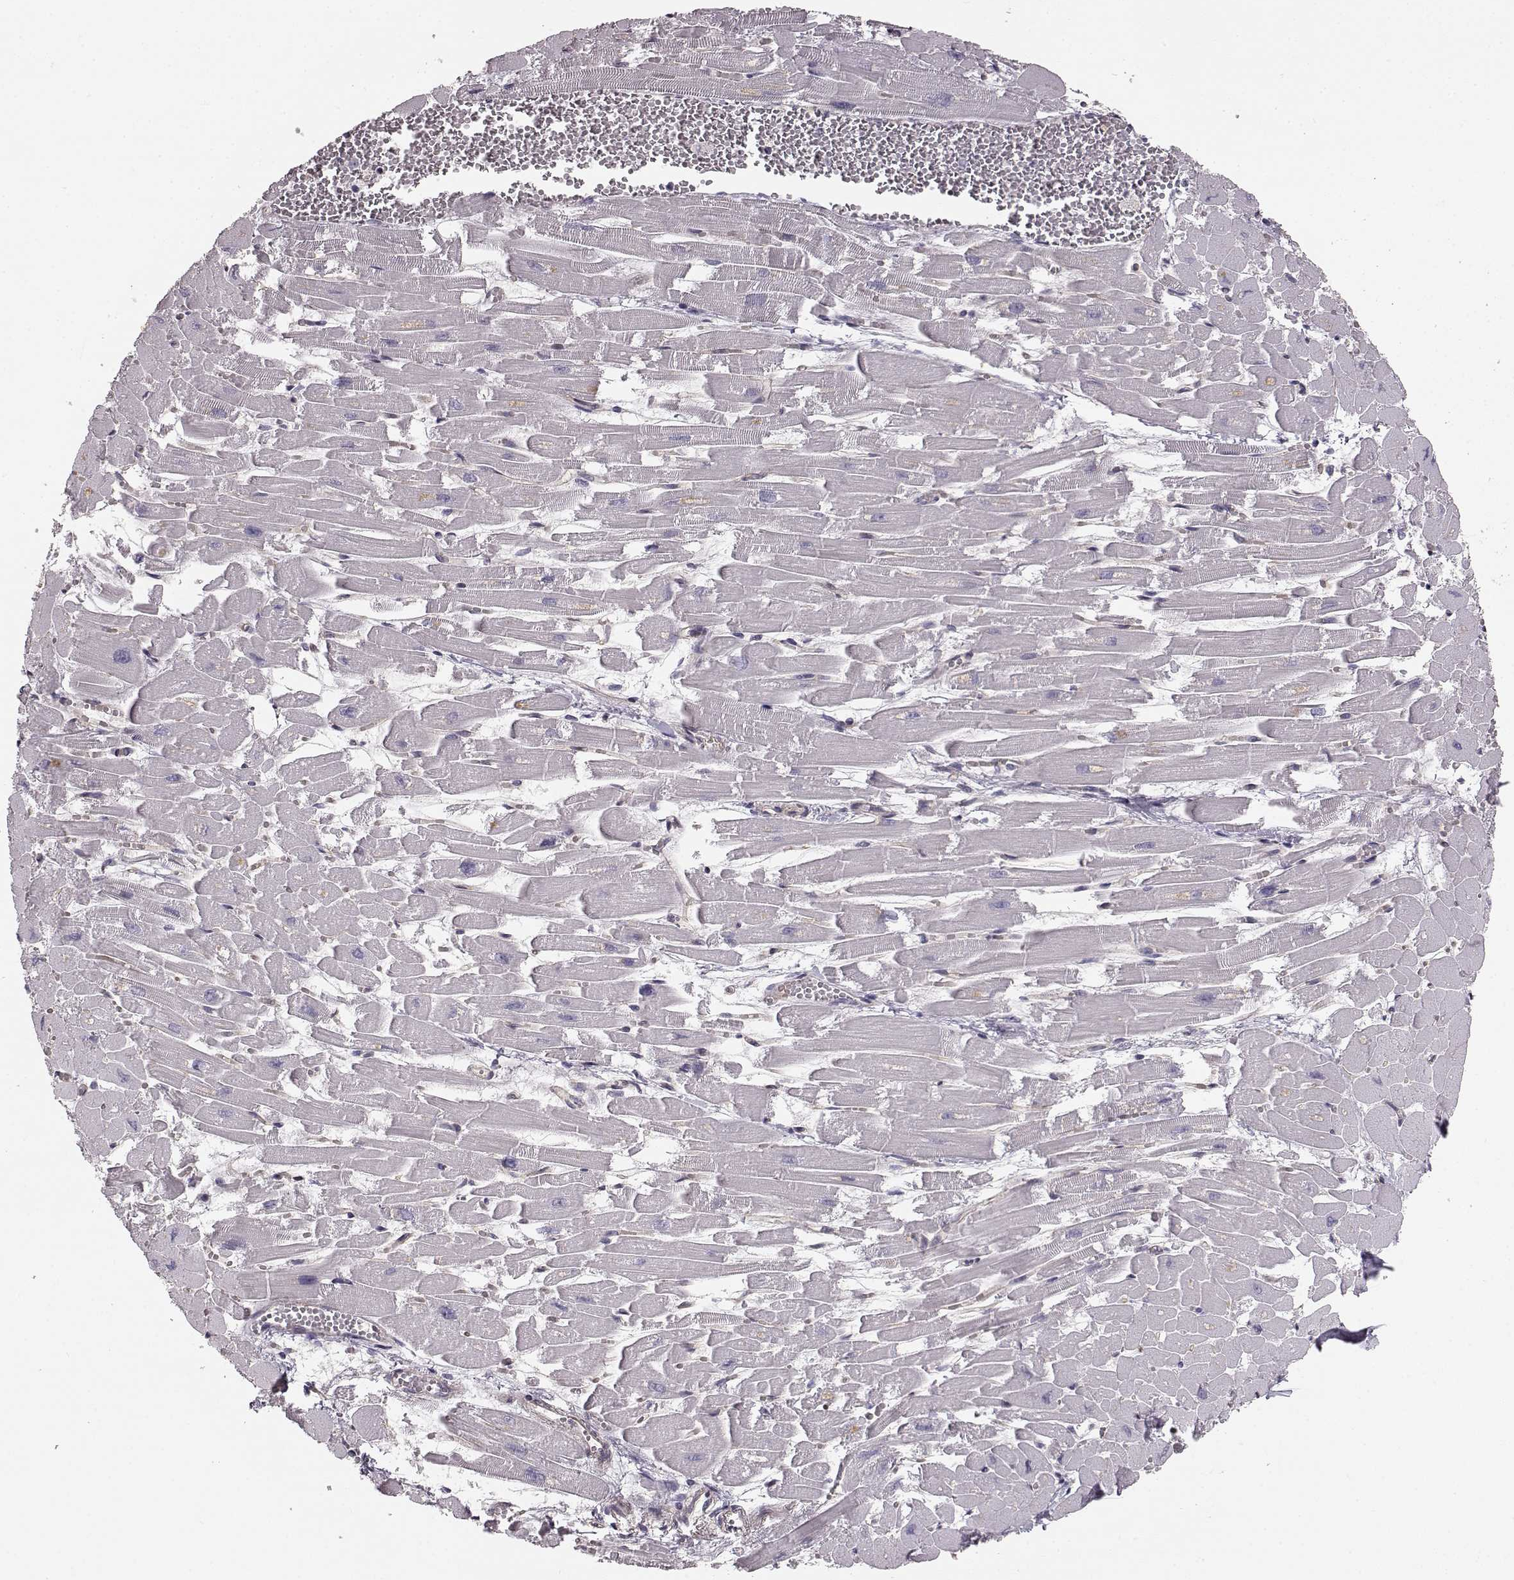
{"staining": {"intensity": "negative", "quantity": "none", "location": "none"}, "tissue": "heart muscle", "cell_type": "Cardiomyocytes", "image_type": "normal", "snomed": [{"axis": "morphology", "description": "Normal tissue, NOS"}, {"axis": "topography", "description": "Heart"}], "caption": "IHC photomicrograph of unremarkable heart muscle: human heart muscle stained with DAB (3,3'-diaminobenzidine) demonstrates no significant protein staining in cardiomyocytes.", "gene": "GPR50", "patient": {"sex": "female", "age": 52}}